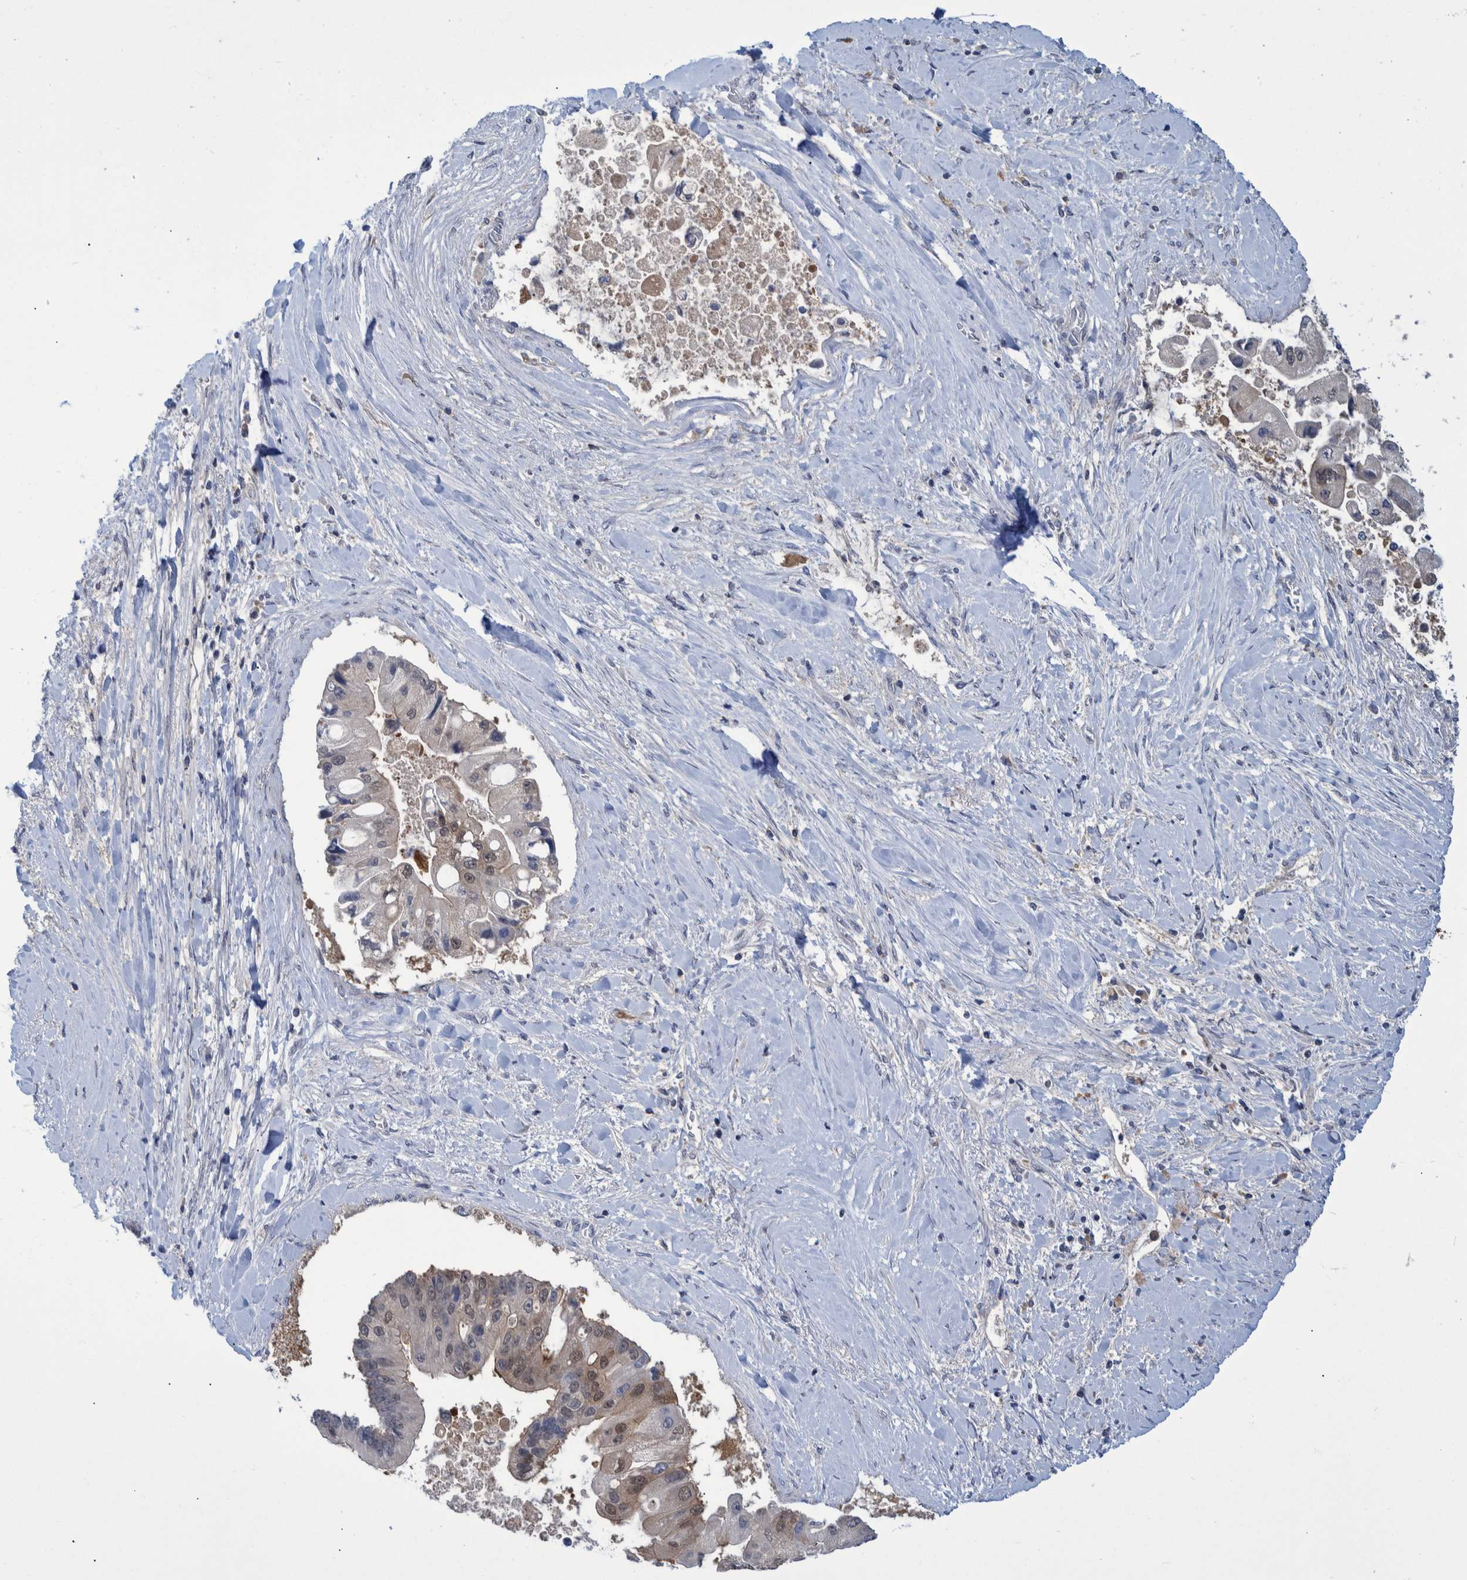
{"staining": {"intensity": "weak", "quantity": "<25%", "location": "cytoplasmic/membranous"}, "tissue": "liver cancer", "cell_type": "Tumor cells", "image_type": "cancer", "snomed": [{"axis": "morphology", "description": "Cholangiocarcinoma"}, {"axis": "topography", "description": "Liver"}], "caption": "Protein analysis of liver cancer exhibits no significant staining in tumor cells.", "gene": "PCYT2", "patient": {"sex": "male", "age": 50}}